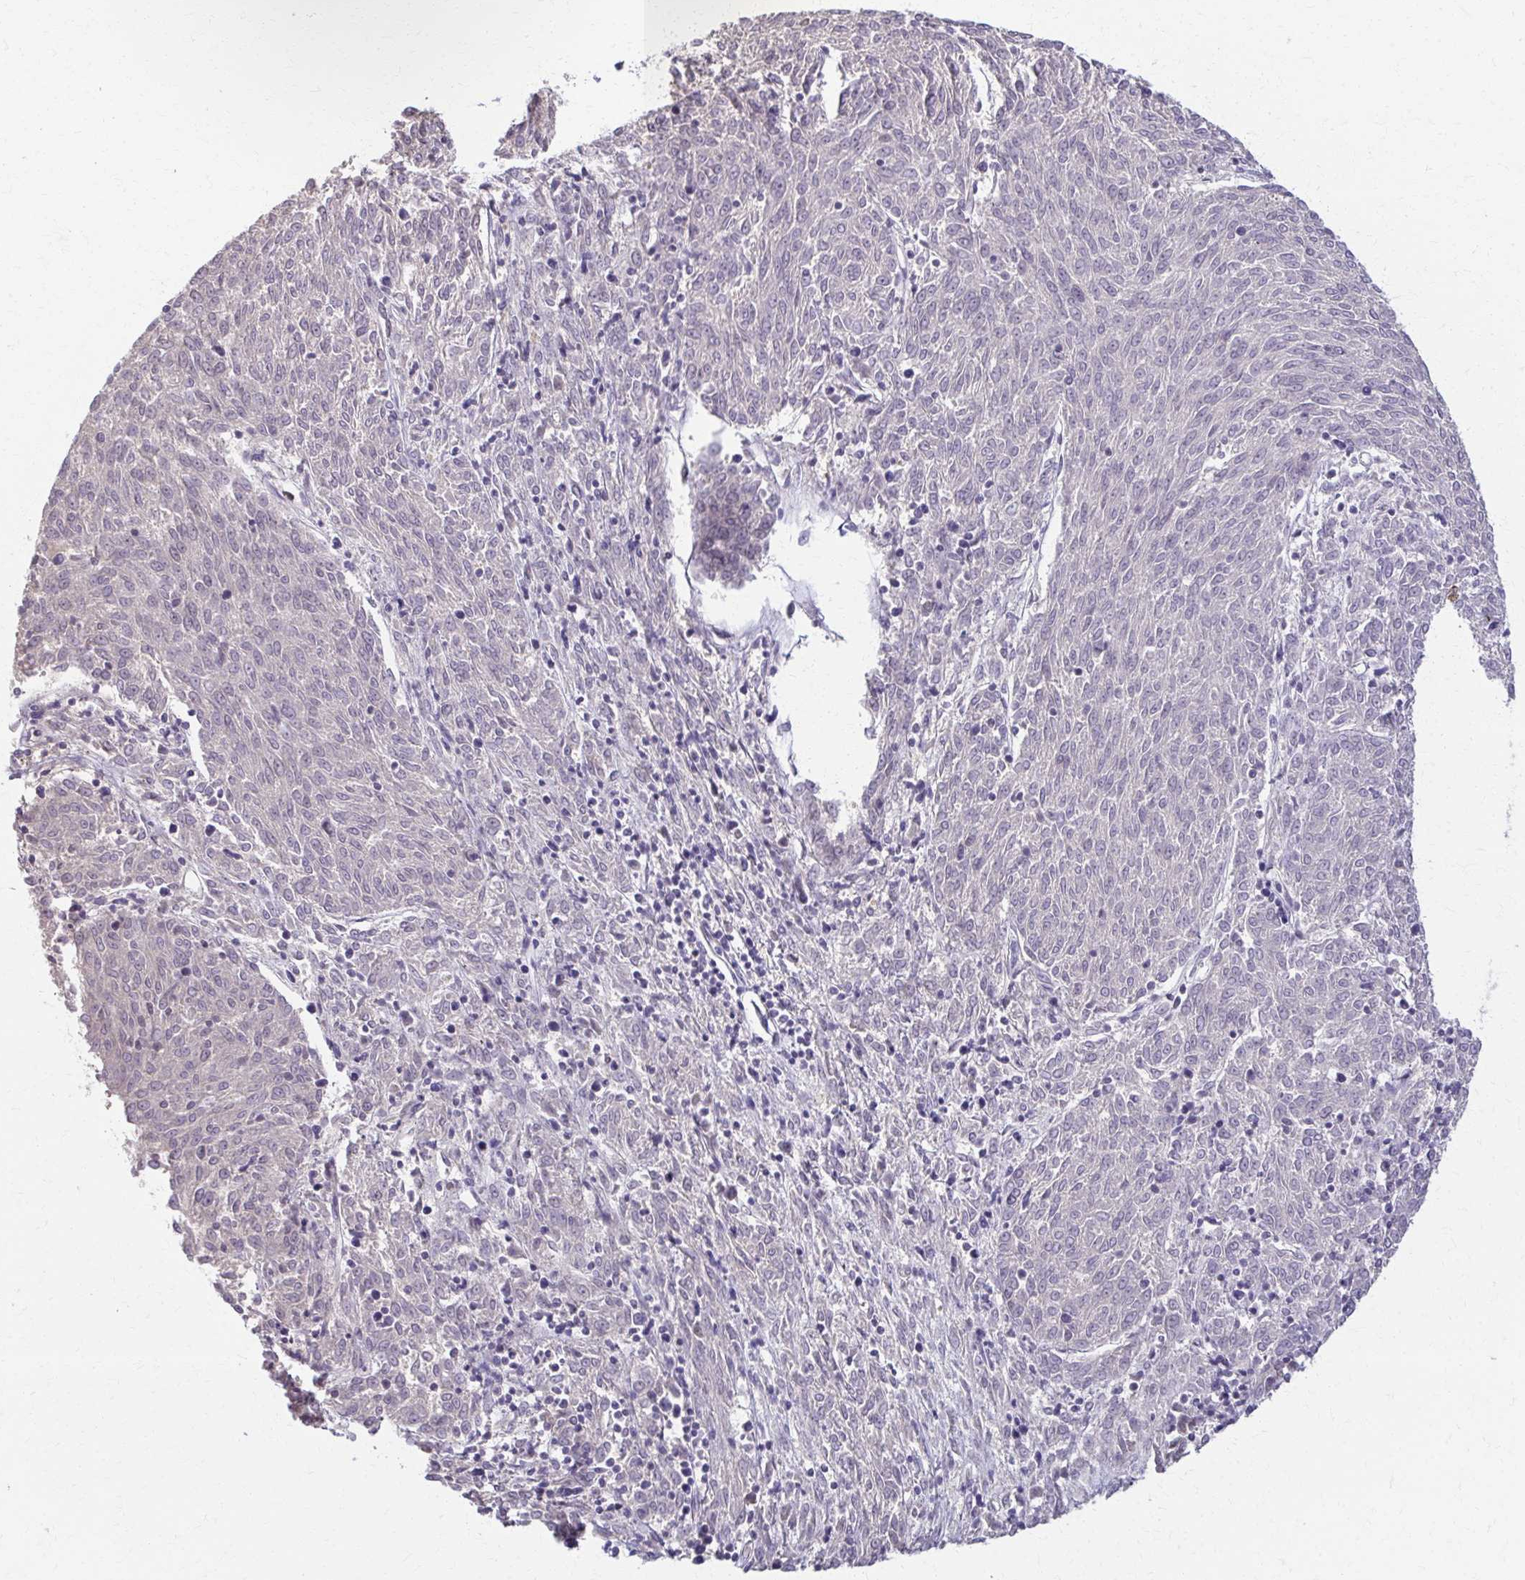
{"staining": {"intensity": "negative", "quantity": "none", "location": "none"}, "tissue": "melanoma", "cell_type": "Tumor cells", "image_type": "cancer", "snomed": [{"axis": "morphology", "description": "Malignant melanoma, NOS"}, {"axis": "topography", "description": "Skin"}], "caption": "A high-resolution micrograph shows immunohistochemistry staining of melanoma, which exhibits no significant expression in tumor cells.", "gene": "OR4M1", "patient": {"sex": "female", "age": 72}}